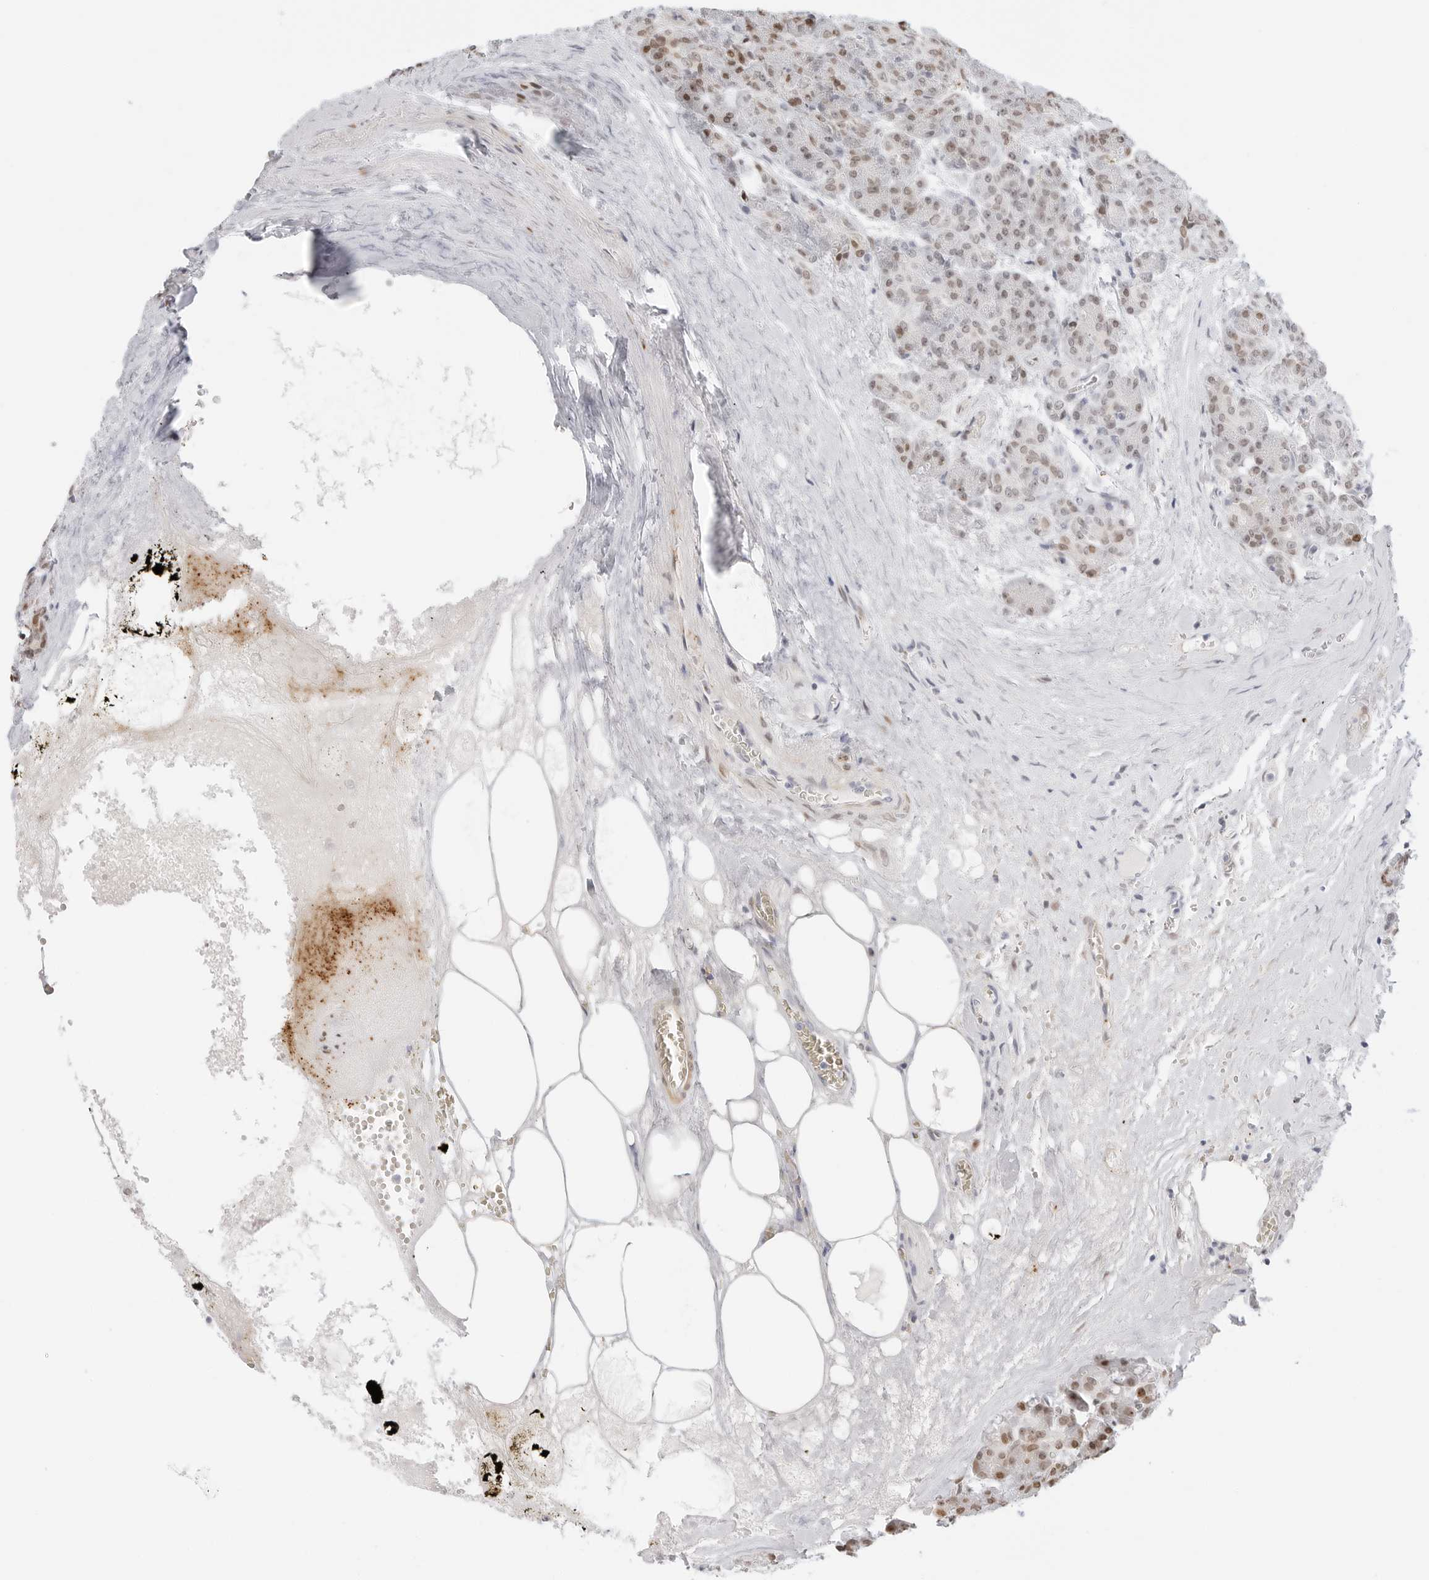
{"staining": {"intensity": "moderate", "quantity": "25%-75%", "location": "nuclear"}, "tissue": "pancreas", "cell_type": "Exocrine glandular cells", "image_type": "normal", "snomed": [{"axis": "morphology", "description": "Normal tissue, NOS"}, {"axis": "topography", "description": "Pancreas"}], "caption": "A brown stain labels moderate nuclear positivity of a protein in exocrine glandular cells of unremarkable human pancreas.", "gene": "SPIDR", "patient": {"sex": "male", "age": 63}}